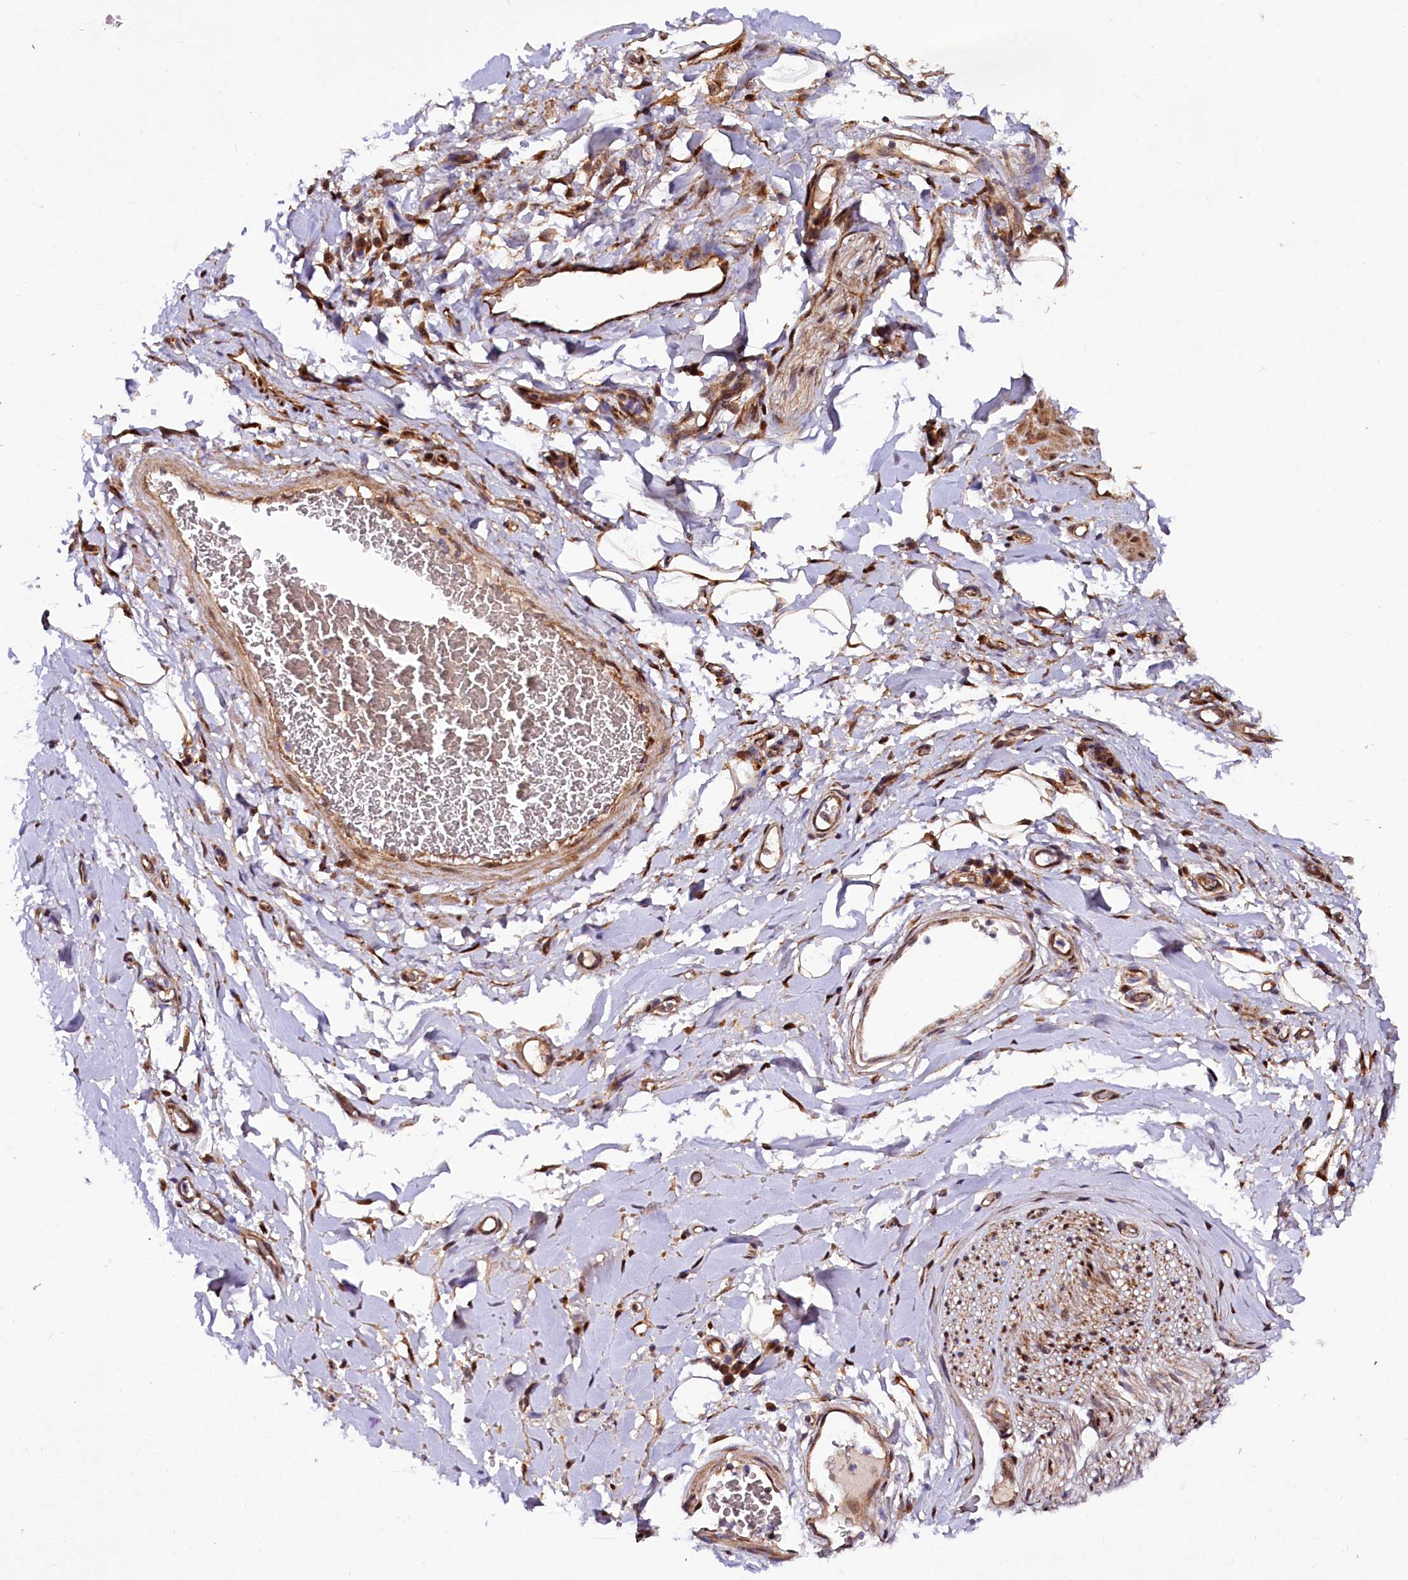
{"staining": {"intensity": "strong", "quantity": ">75%", "location": "nuclear"}, "tissue": "adipose tissue", "cell_type": "Adipocytes", "image_type": "normal", "snomed": [{"axis": "morphology", "description": "Normal tissue, NOS"}, {"axis": "morphology", "description": "Adenocarcinoma, NOS"}, {"axis": "topography", "description": "Stomach, upper"}, {"axis": "topography", "description": "Peripheral nerve tissue"}], "caption": "This image displays IHC staining of normal human adipose tissue, with high strong nuclear positivity in about >75% of adipocytes.", "gene": "PDZRN3", "patient": {"sex": "male", "age": 62}}